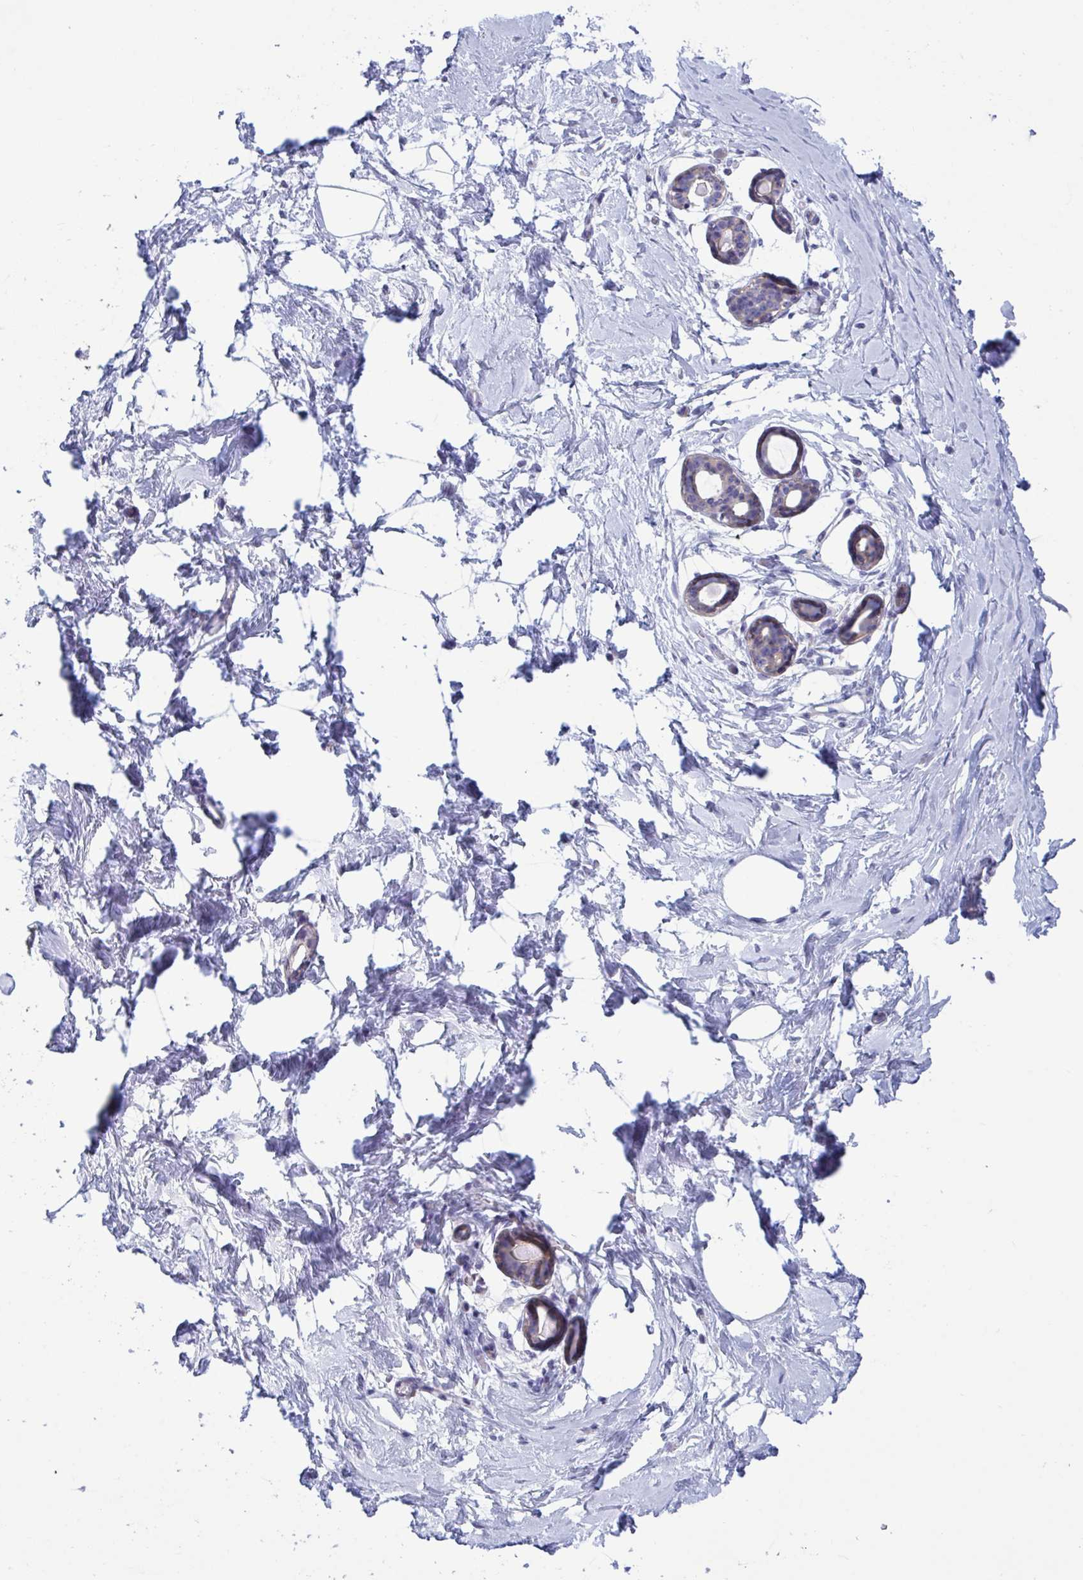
{"staining": {"intensity": "negative", "quantity": "none", "location": "none"}, "tissue": "breast", "cell_type": "Adipocytes", "image_type": "normal", "snomed": [{"axis": "morphology", "description": "Normal tissue, NOS"}, {"axis": "topography", "description": "Breast"}], "caption": "Protein analysis of unremarkable breast demonstrates no significant staining in adipocytes. The staining is performed using DAB brown chromogen with nuclei counter-stained in using hematoxylin.", "gene": "OXLD1", "patient": {"sex": "female", "age": 45}}